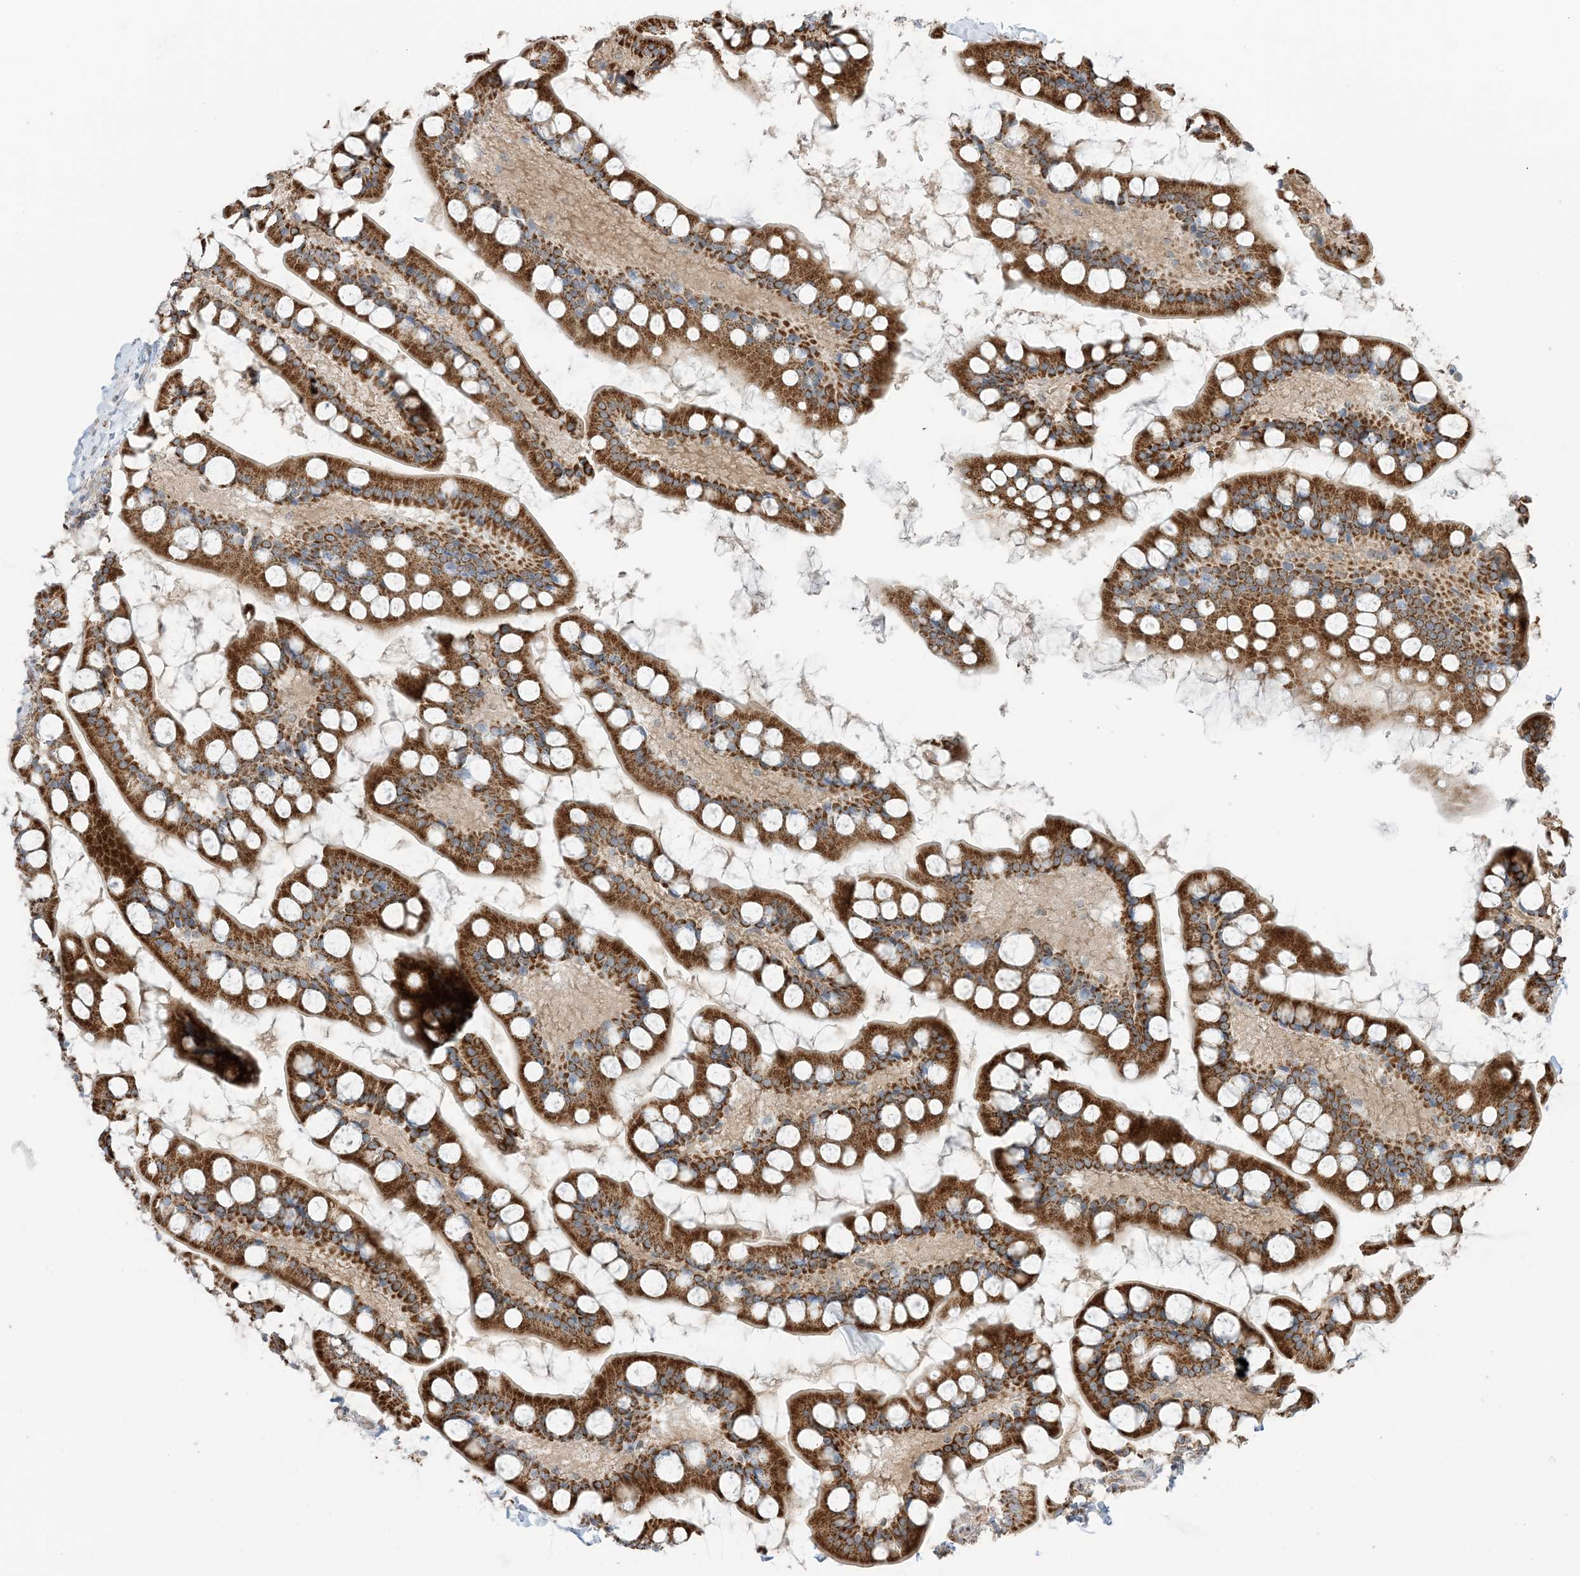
{"staining": {"intensity": "strong", "quantity": ">75%", "location": "cytoplasmic/membranous"}, "tissue": "small intestine", "cell_type": "Glandular cells", "image_type": "normal", "snomed": [{"axis": "morphology", "description": "Normal tissue, NOS"}, {"axis": "topography", "description": "Small intestine"}], "caption": "The photomicrograph shows immunohistochemical staining of unremarkable small intestine. There is strong cytoplasmic/membranous positivity is present in about >75% of glandular cells.", "gene": "N4BP3", "patient": {"sex": "male", "age": 52}}